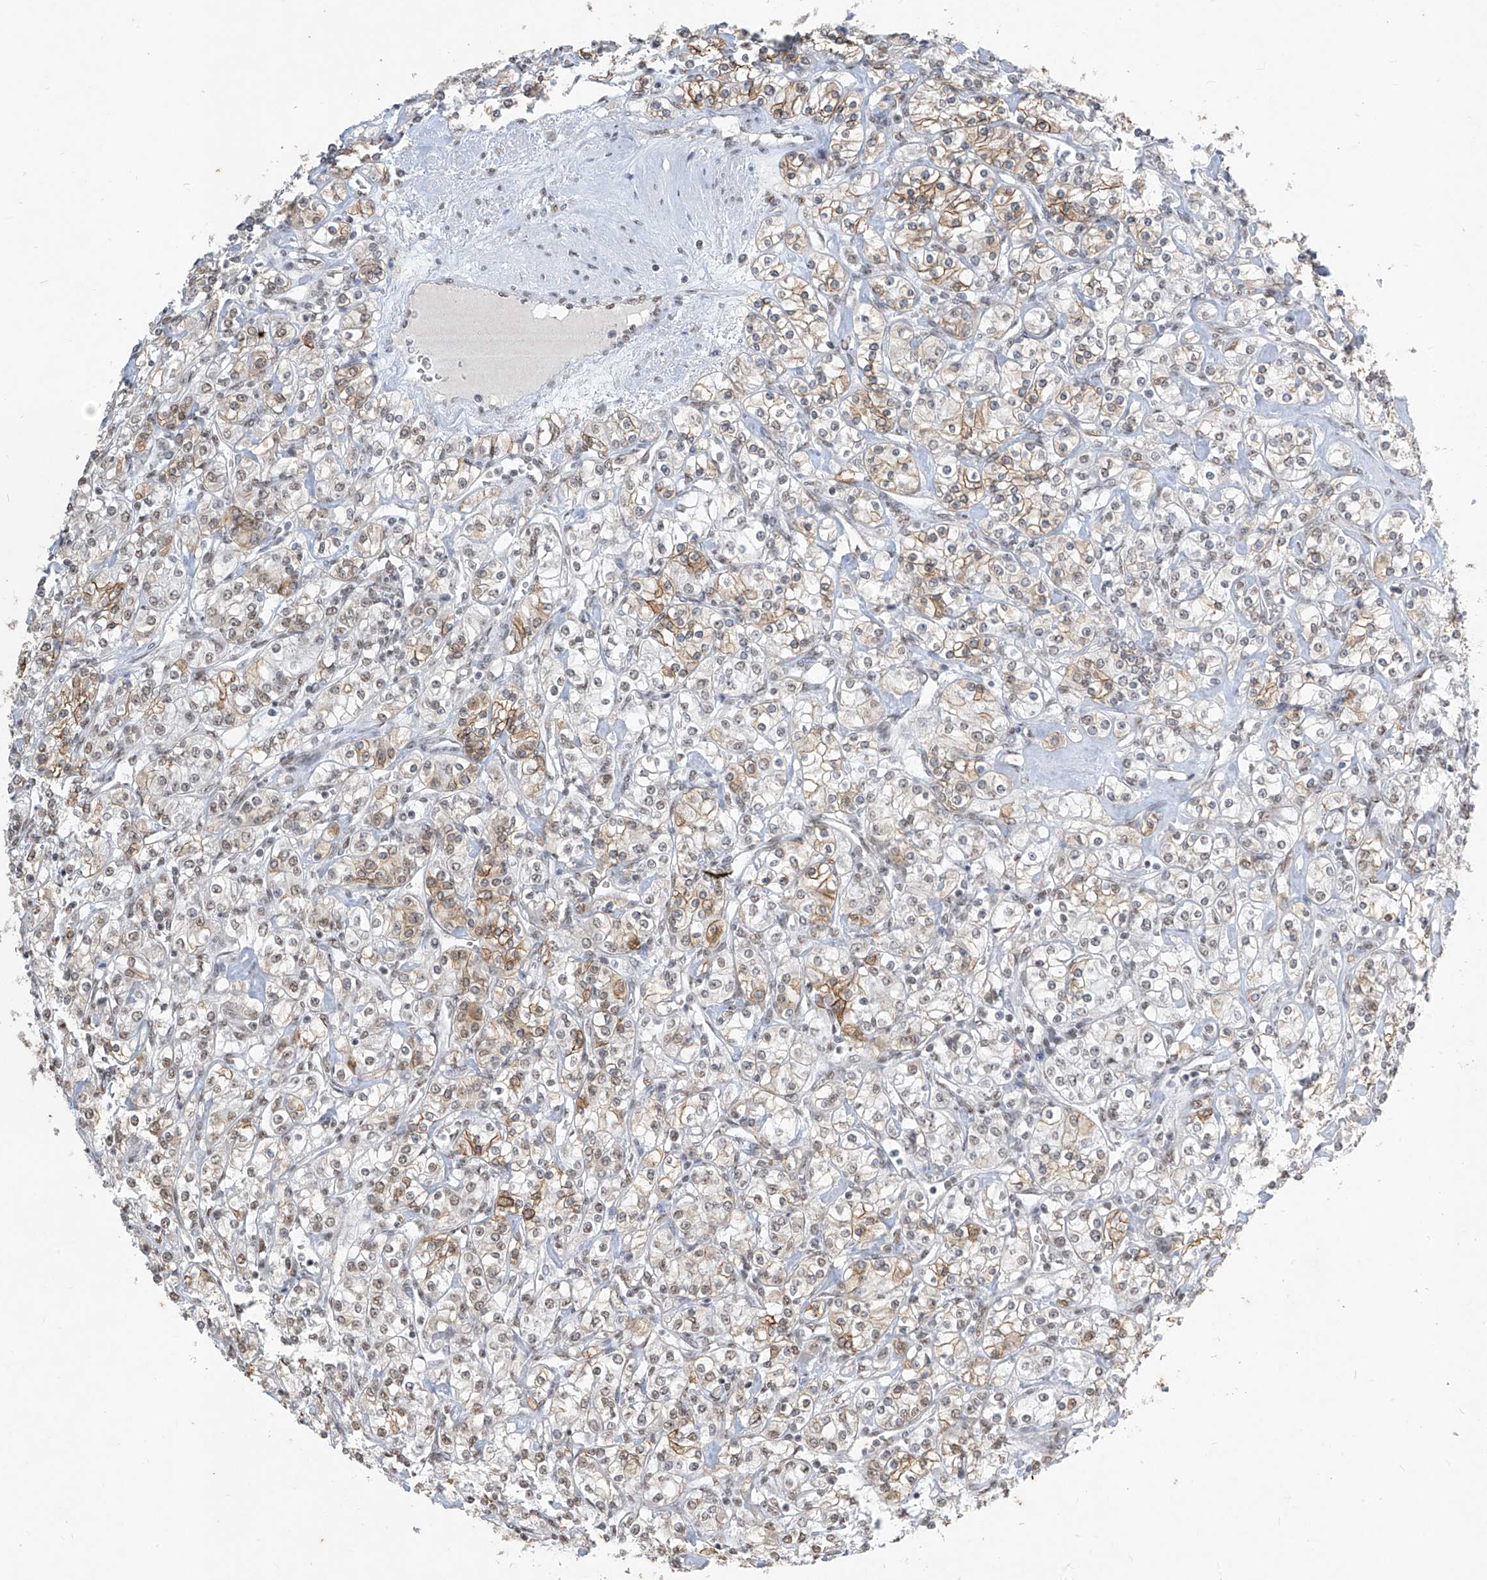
{"staining": {"intensity": "moderate", "quantity": "25%-75%", "location": "cytoplasmic/membranous"}, "tissue": "renal cancer", "cell_type": "Tumor cells", "image_type": "cancer", "snomed": [{"axis": "morphology", "description": "Adenocarcinoma, NOS"}, {"axis": "topography", "description": "Kidney"}], "caption": "Immunohistochemistry (IHC) (DAB (3,3'-diaminobenzidine)) staining of human renal cancer shows moderate cytoplasmic/membranous protein expression in approximately 25%-75% of tumor cells.", "gene": "TFEC", "patient": {"sex": "male", "age": 77}}